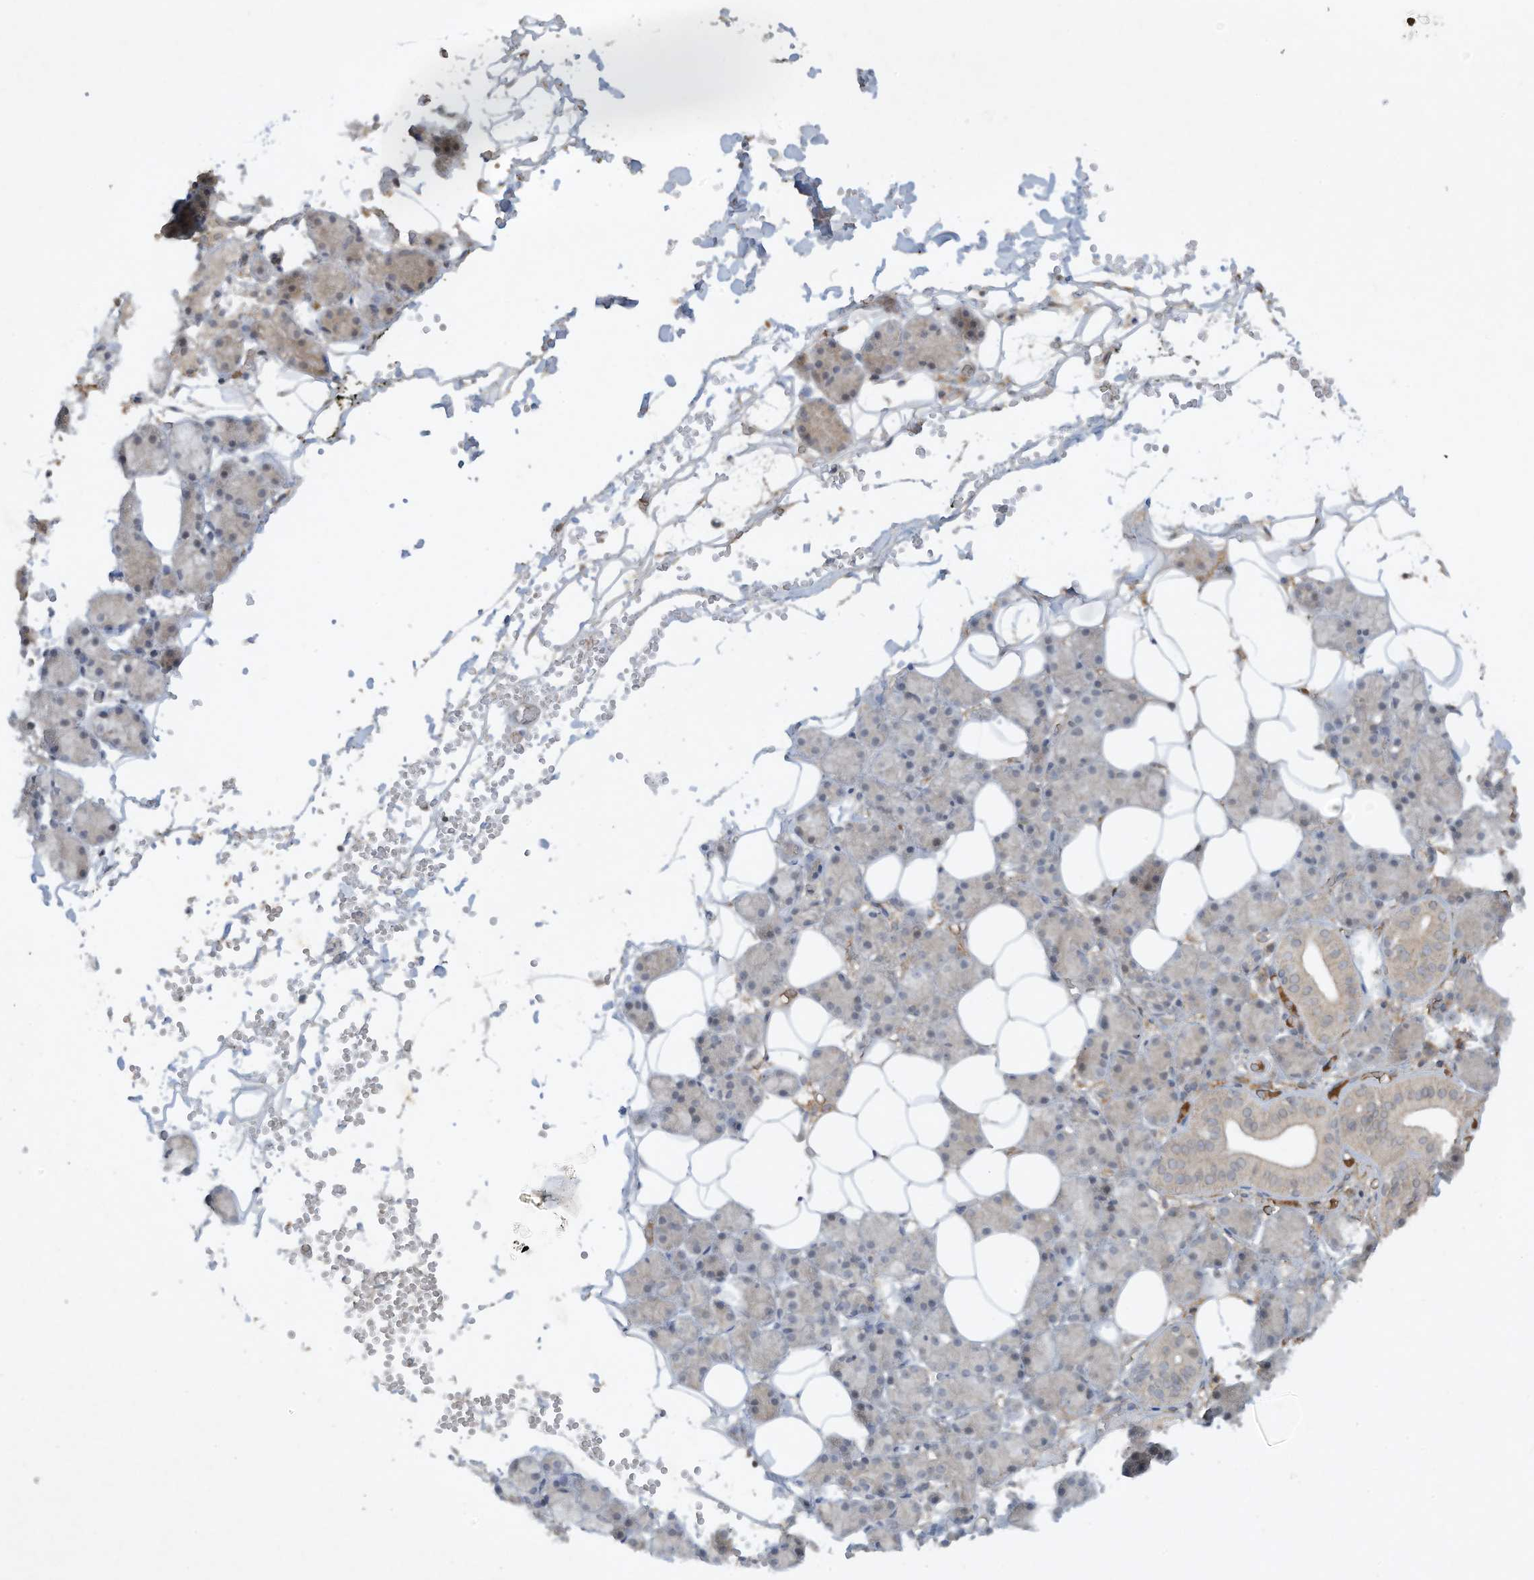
{"staining": {"intensity": "weak", "quantity": "<25%", "location": "cytoplasmic/membranous"}, "tissue": "salivary gland", "cell_type": "Glandular cells", "image_type": "normal", "snomed": [{"axis": "morphology", "description": "Normal tissue, NOS"}, {"axis": "topography", "description": "Salivary gland"}], "caption": "Immunohistochemistry of unremarkable salivary gland reveals no staining in glandular cells. (DAB immunohistochemistry (IHC), high magnification).", "gene": "FETUB", "patient": {"sex": "female", "age": 33}}